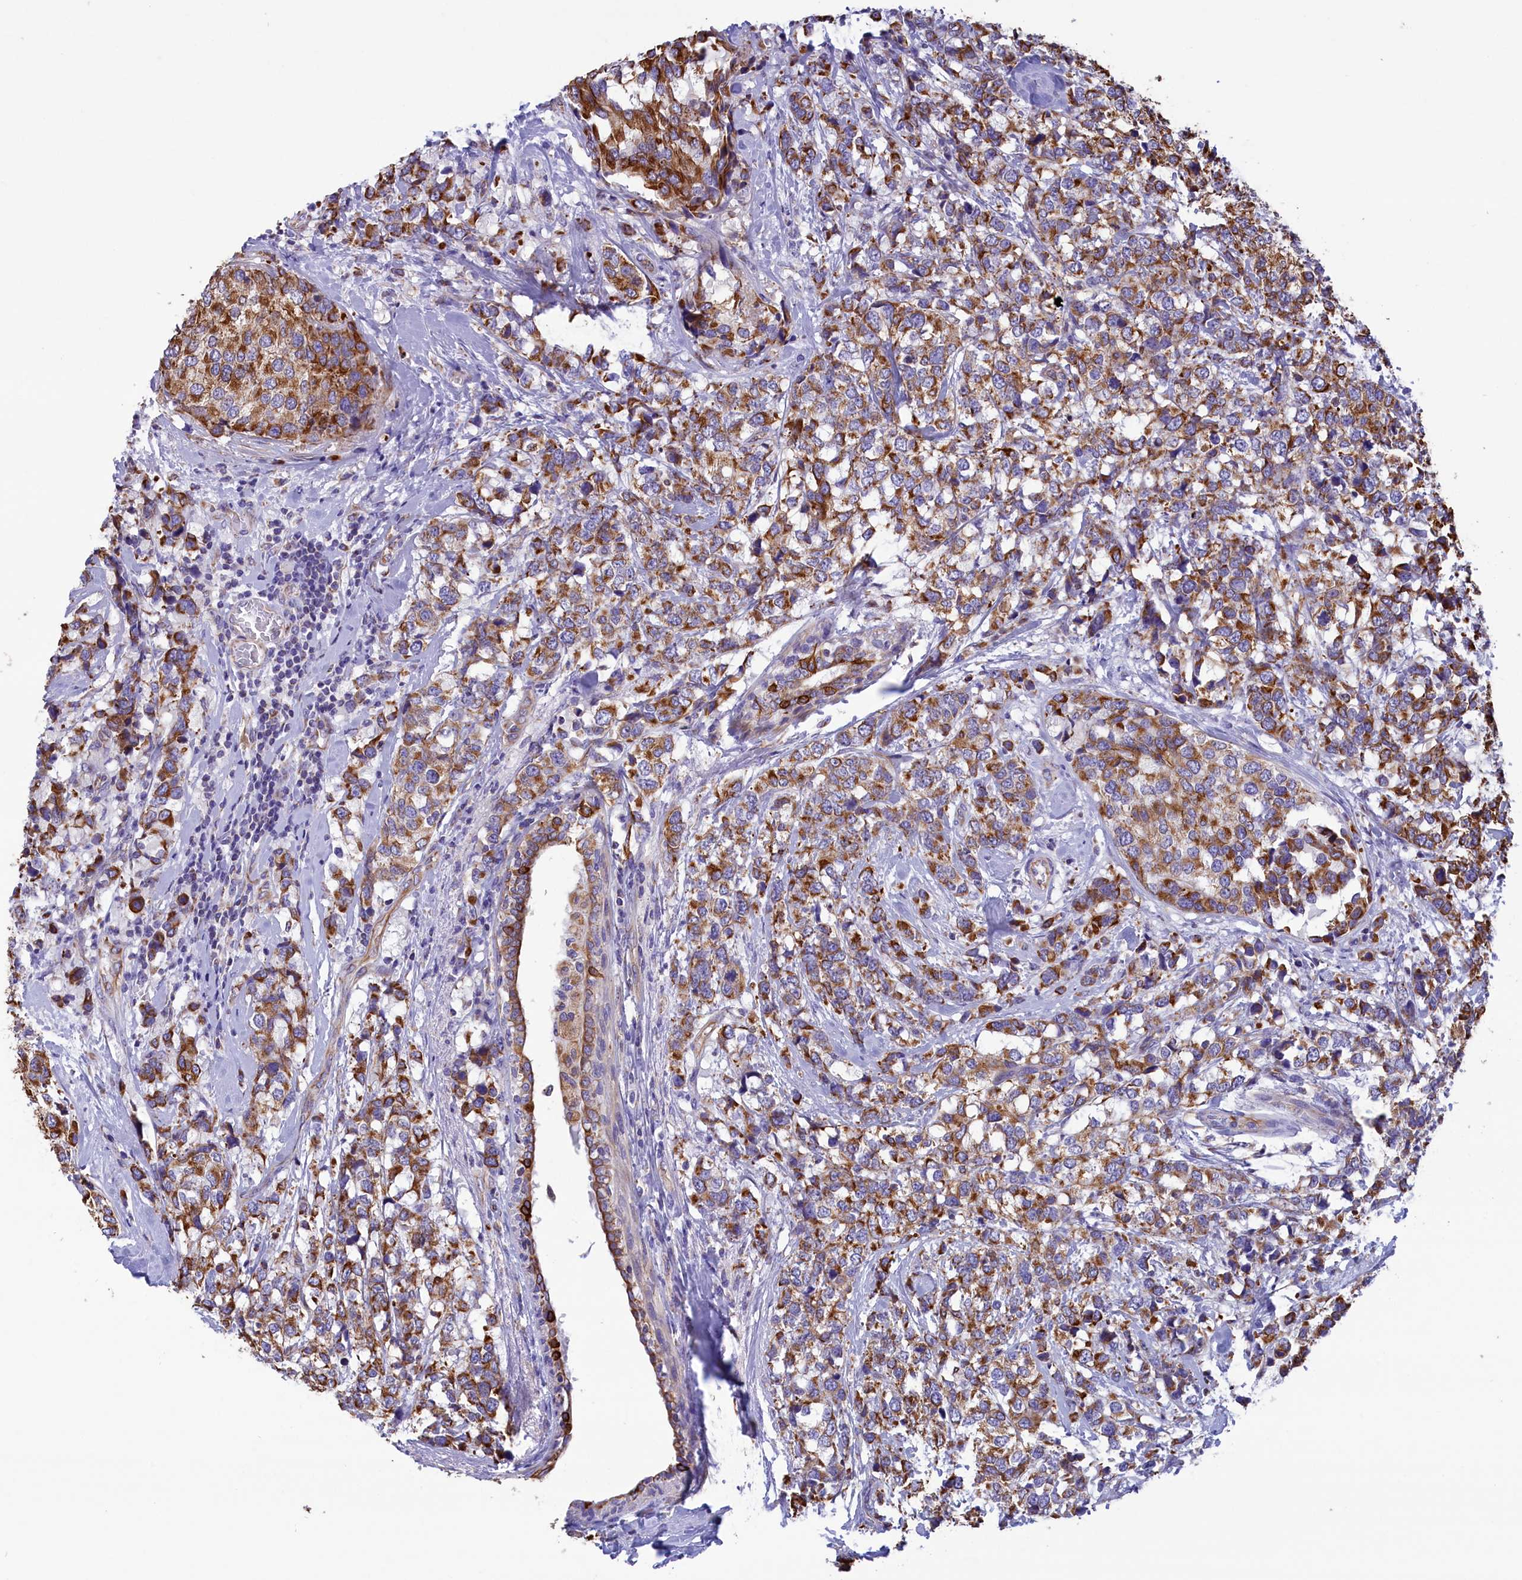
{"staining": {"intensity": "moderate", "quantity": ">75%", "location": "cytoplasmic/membranous"}, "tissue": "breast cancer", "cell_type": "Tumor cells", "image_type": "cancer", "snomed": [{"axis": "morphology", "description": "Lobular carcinoma"}, {"axis": "topography", "description": "Breast"}], "caption": "Immunohistochemistry (IHC) staining of lobular carcinoma (breast), which exhibits medium levels of moderate cytoplasmic/membranous staining in about >75% of tumor cells indicating moderate cytoplasmic/membranous protein expression. The staining was performed using DAB (brown) for protein detection and nuclei were counterstained in hematoxylin (blue).", "gene": "GATB", "patient": {"sex": "female", "age": 59}}